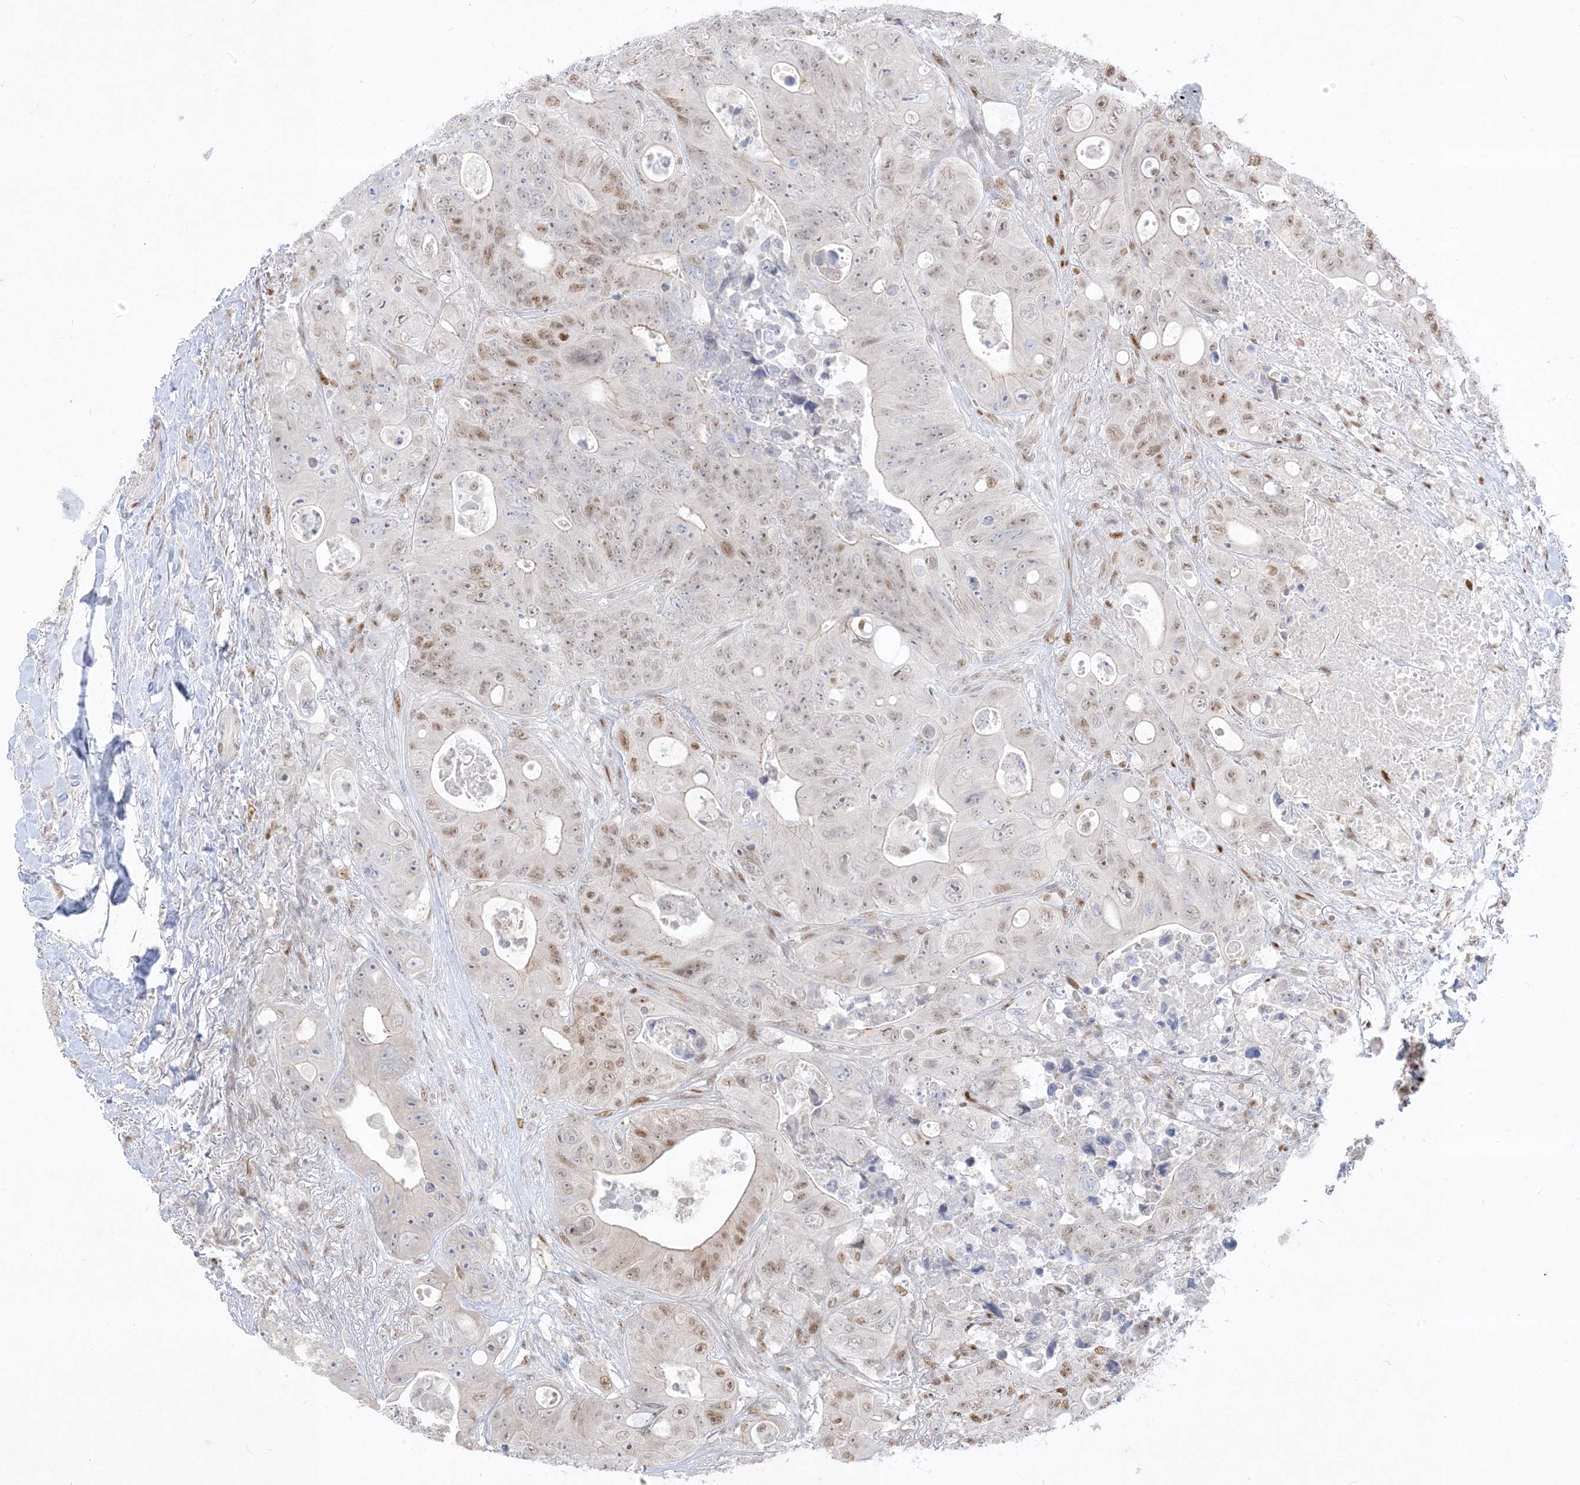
{"staining": {"intensity": "moderate", "quantity": "25%-75%", "location": "nuclear"}, "tissue": "colorectal cancer", "cell_type": "Tumor cells", "image_type": "cancer", "snomed": [{"axis": "morphology", "description": "Adenocarcinoma, NOS"}, {"axis": "topography", "description": "Colon"}], "caption": "Colorectal cancer (adenocarcinoma) stained with DAB immunohistochemistry (IHC) shows medium levels of moderate nuclear positivity in approximately 25%-75% of tumor cells.", "gene": "BHLHE40", "patient": {"sex": "female", "age": 46}}